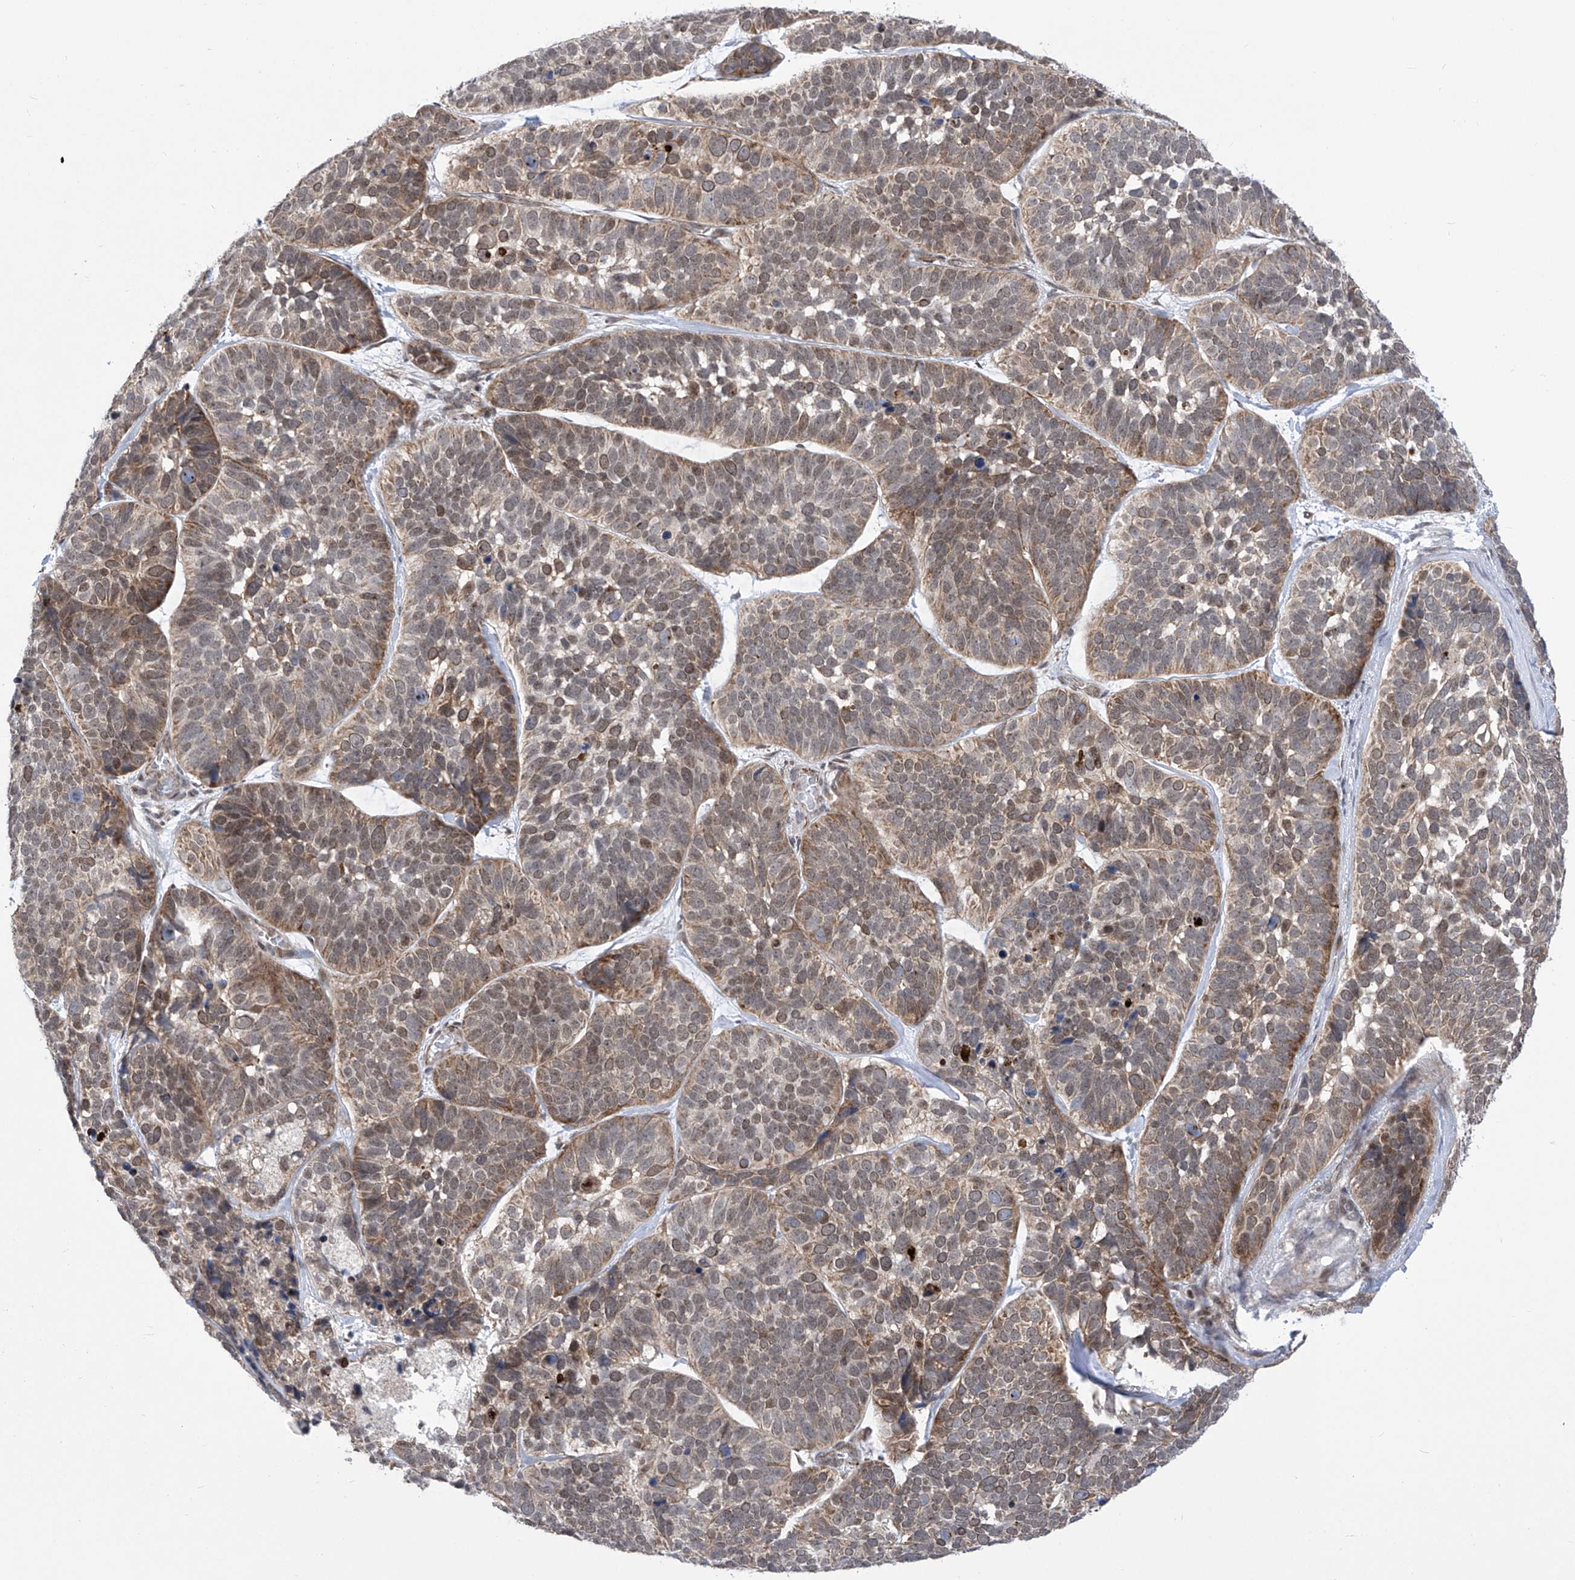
{"staining": {"intensity": "moderate", "quantity": ">75%", "location": "cytoplasmic/membranous,nuclear"}, "tissue": "skin cancer", "cell_type": "Tumor cells", "image_type": "cancer", "snomed": [{"axis": "morphology", "description": "Basal cell carcinoma"}, {"axis": "topography", "description": "Skin"}], "caption": "The histopathology image exhibits immunohistochemical staining of skin cancer. There is moderate cytoplasmic/membranous and nuclear staining is present in about >75% of tumor cells.", "gene": "CEP290", "patient": {"sex": "male", "age": 62}}